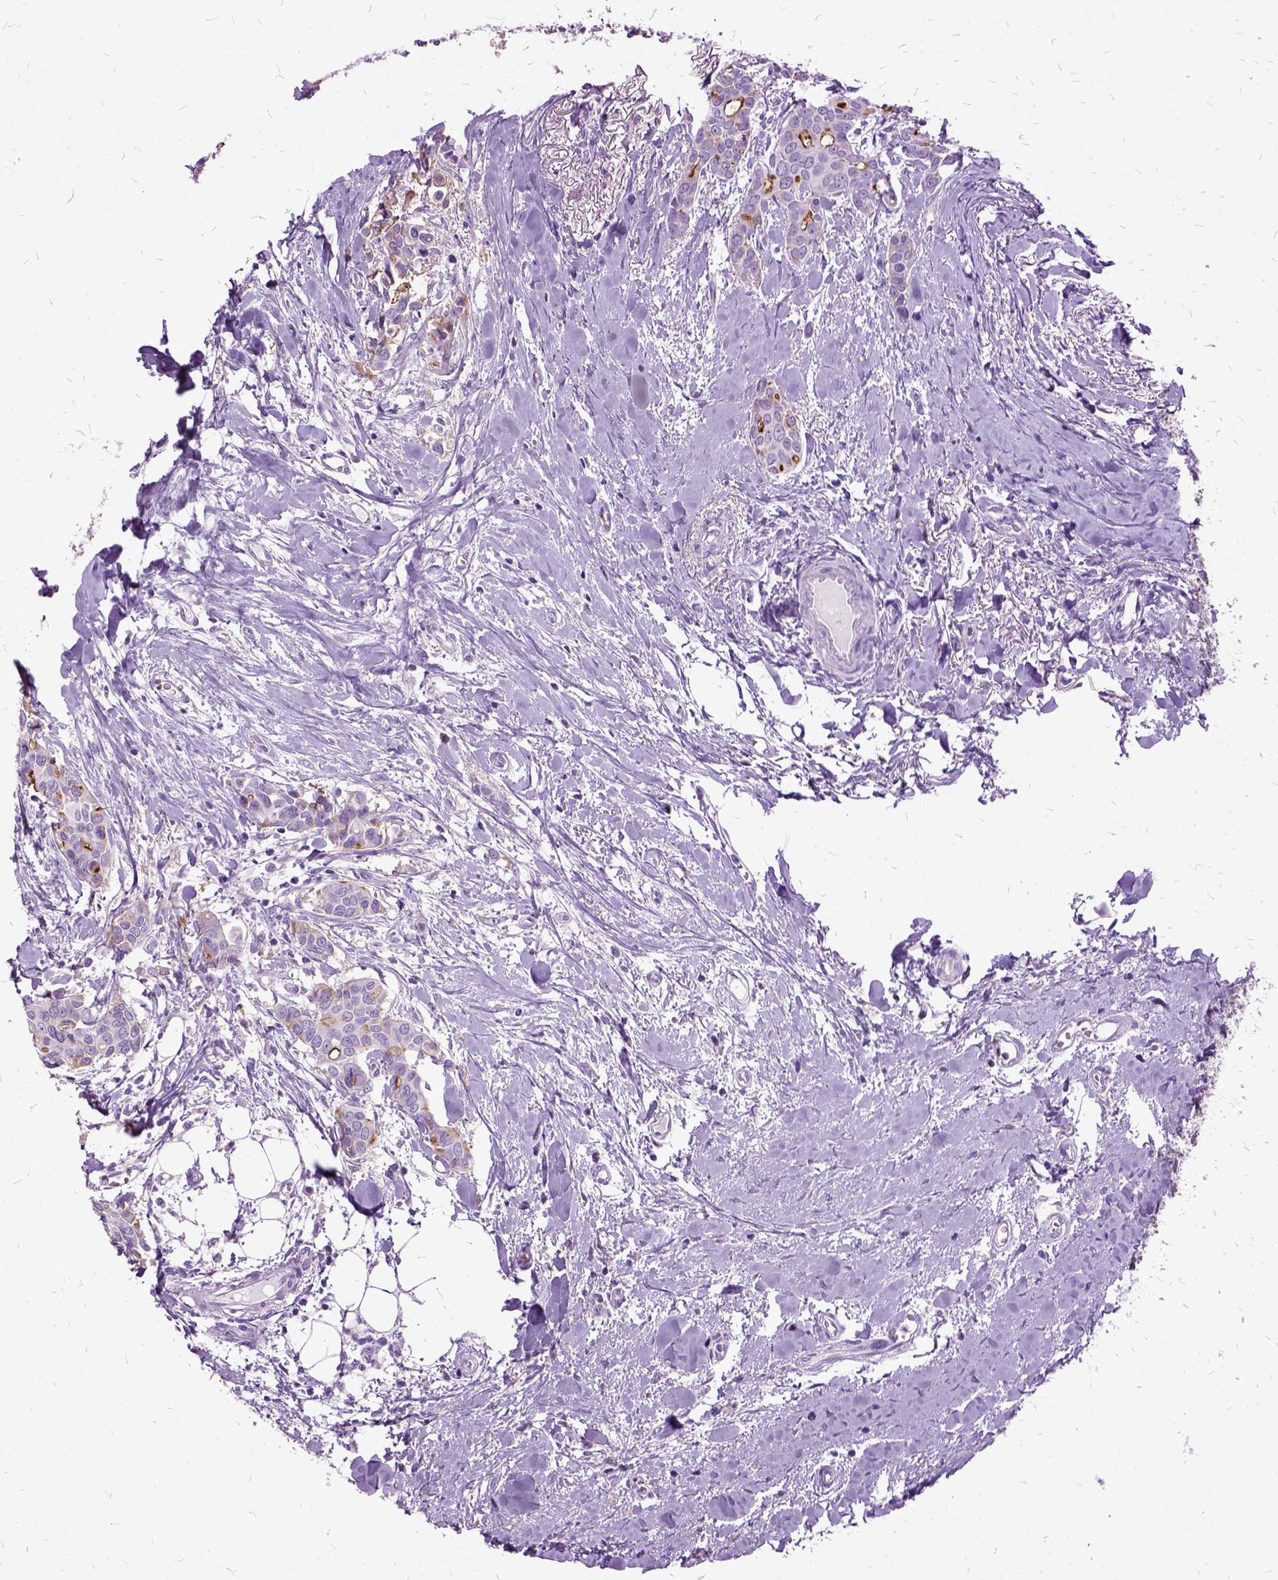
{"staining": {"intensity": "moderate", "quantity": "<25%", "location": "cytoplasmic/membranous"}, "tissue": "breast cancer", "cell_type": "Tumor cells", "image_type": "cancer", "snomed": [{"axis": "morphology", "description": "Duct carcinoma"}, {"axis": "topography", "description": "Breast"}], "caption": "There is low levels of moderate cytoplasmic/membranous staining in tumor cells of breast infiltrating ductal carcinoma, as demonstrated by immunohistochemical staining (brown color).", "gene": "MME", "patient": {"sex": "female", "age": 54}}